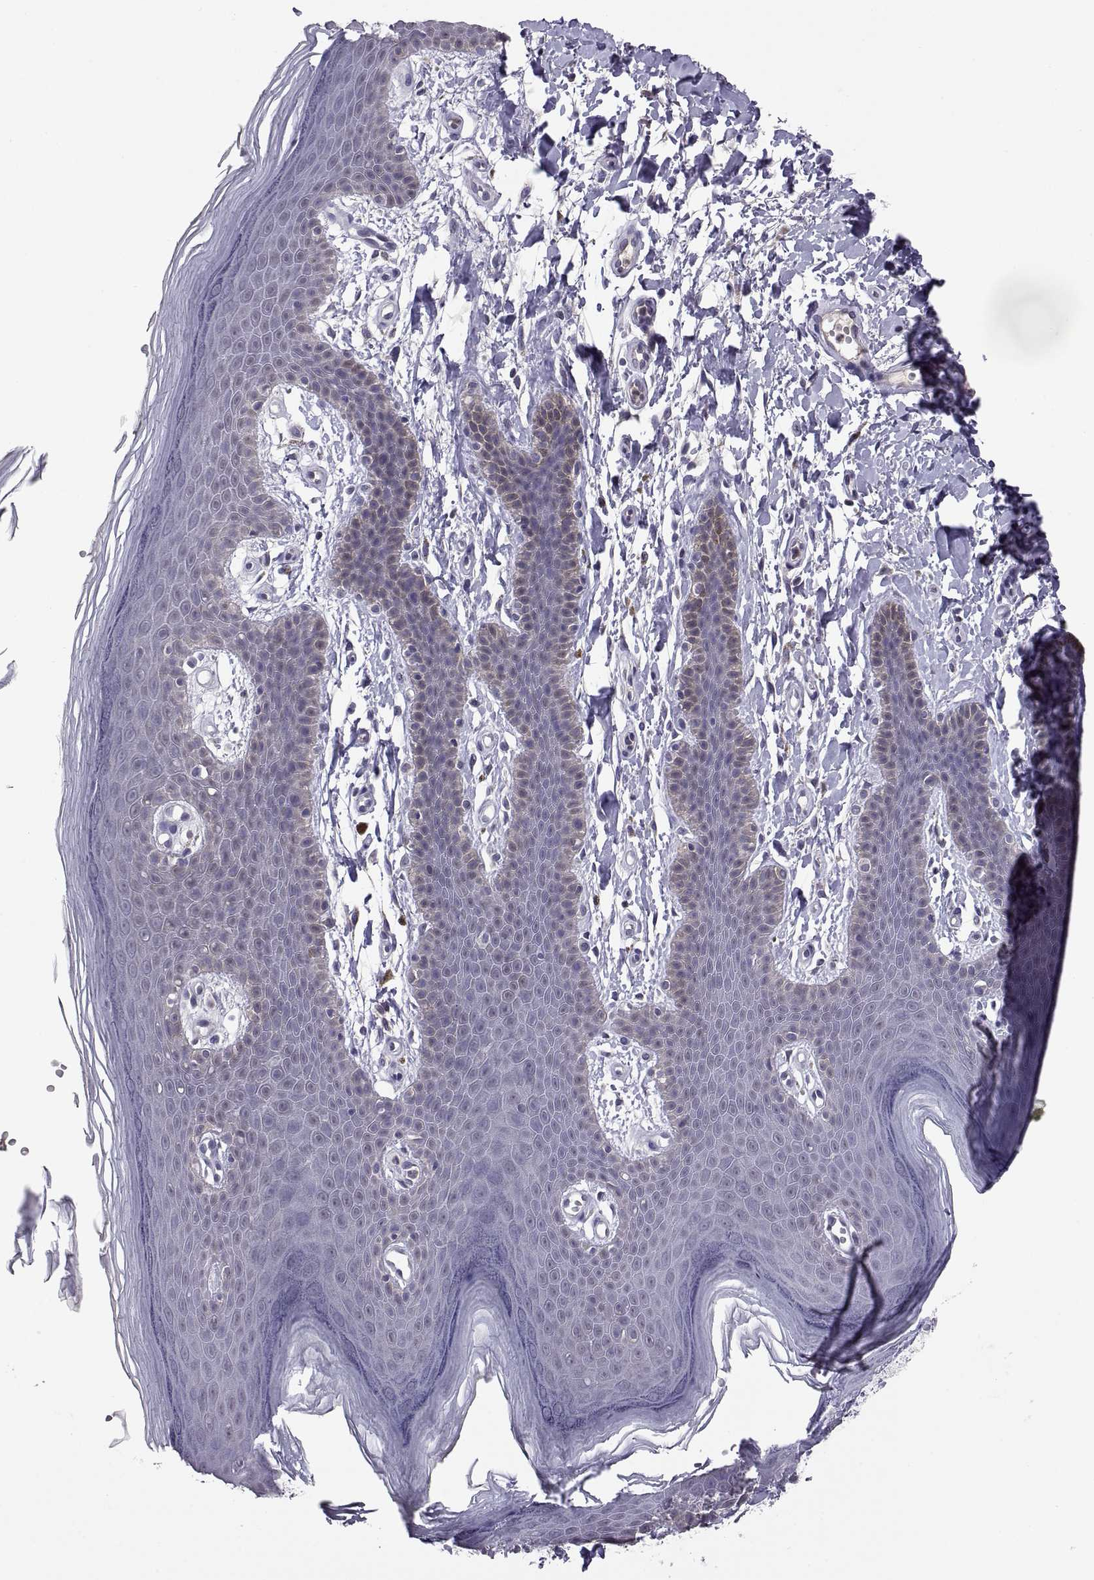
{"staining": {"intensity": "negative", "quantity": "none", "location": "none"}, "tissue": "skin", "cell_type": "Epidermal cells", "image_type": "normal", "snomed": [{"axis": "morphology", "description": "Normal tissue, NOS"}, {"axis": "topography", "description": "Anal"}], "caption": "Immunohistochemical staining of unremarkable skin shows no significant expression in epidermal cells. (DAB (3,3'-diaminobenzidine) IHC visualized using brightfield microscopy, high magnification).", "gene": "FGF9", "patient": {"sex": "male", "age": 53}}